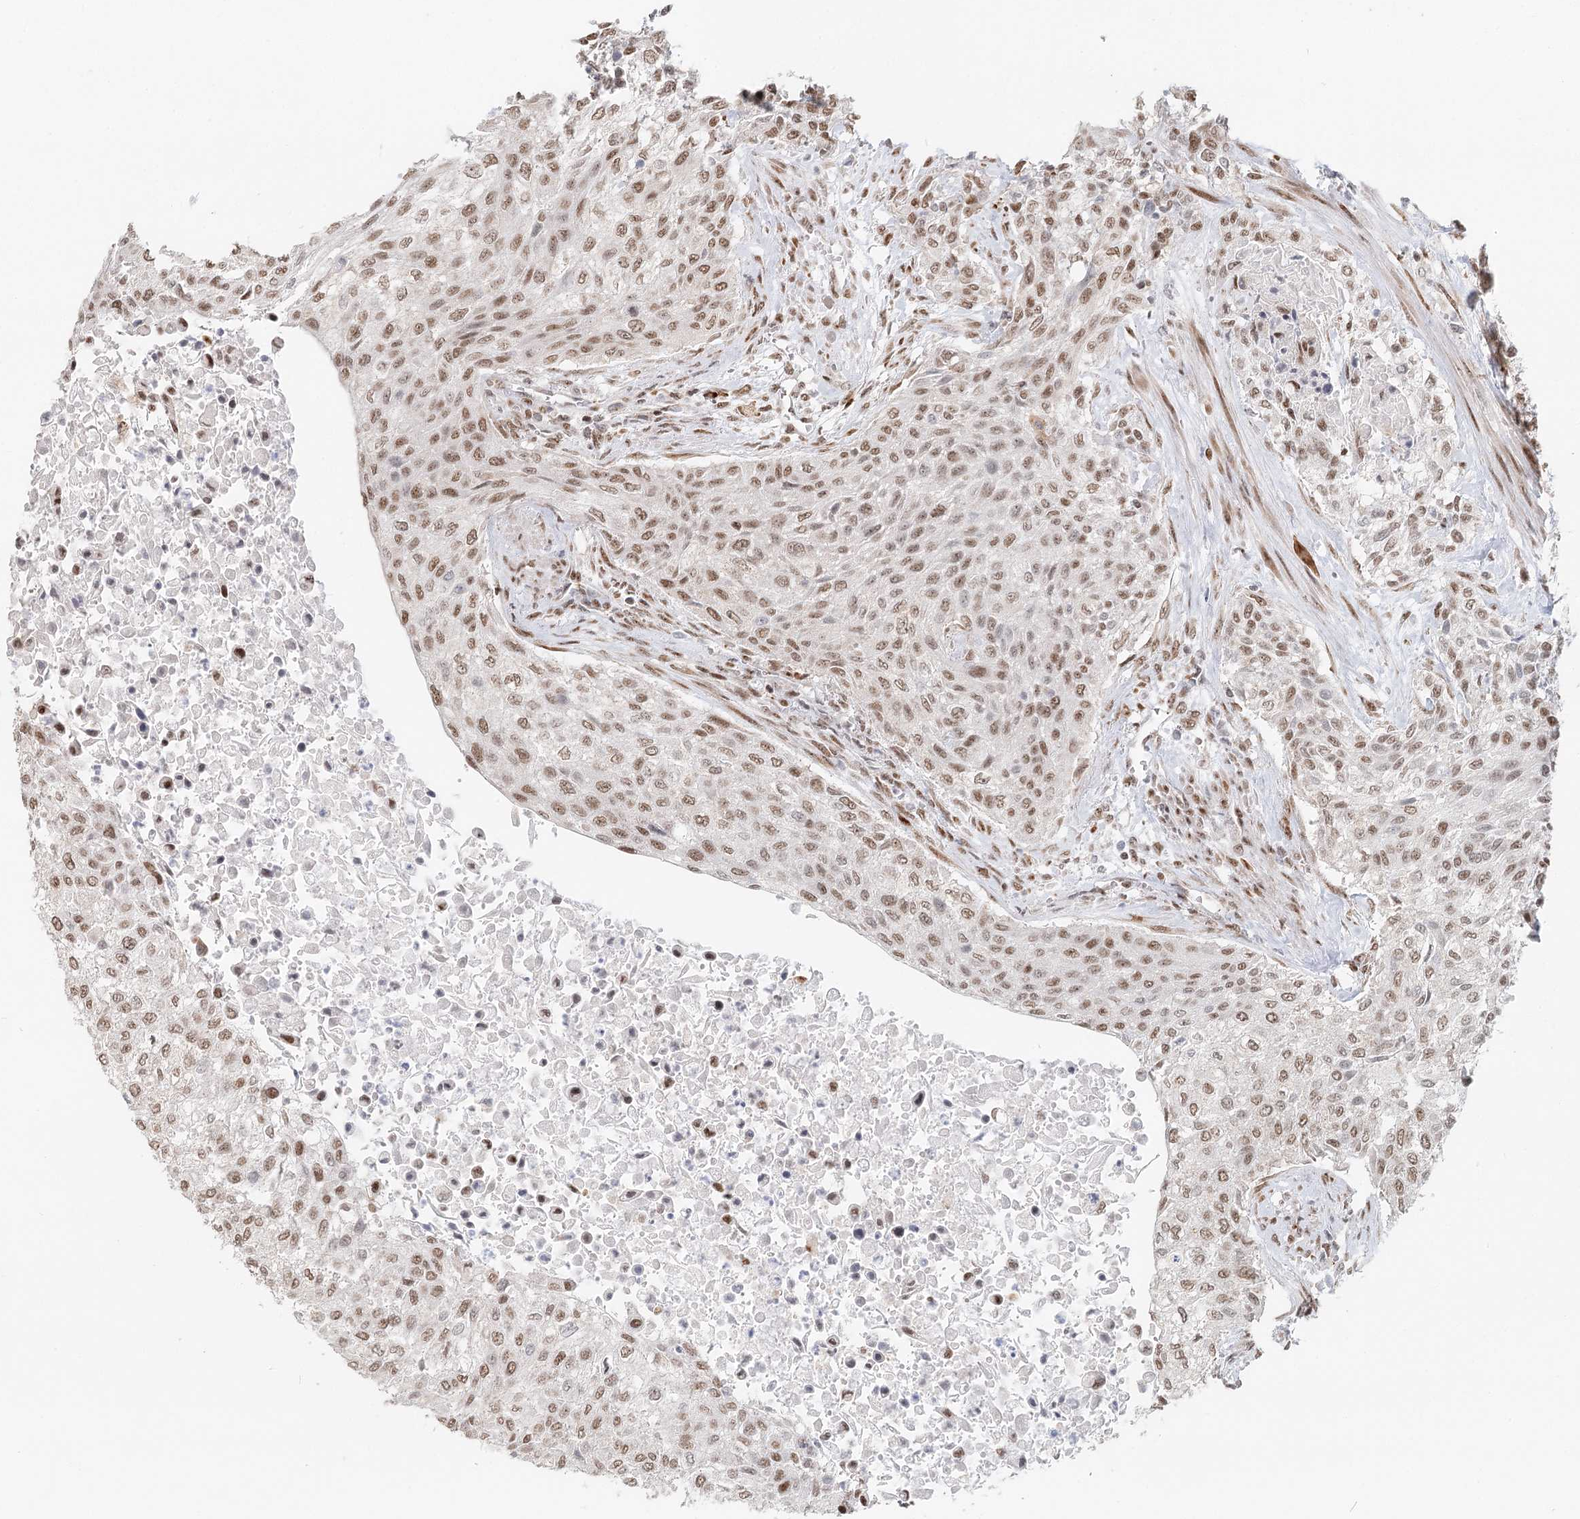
{"staining": {"intensity": "moderate", "quantity": ">75%", "location": "nuclear"}, "tissue": "urothelial cancer", "cell_type": "Tumor cells", "image_type": "cancer", "snomed": [{"axis": "morphology", "description": "Normal tissue, NOS"}, {"axis": "morphology", "description": "Urothelial carcinoma, NOS"}, {"axis": "topography", "description": "Urinary bladder"}, {"axis": "topography", "description": "Peripheral nerve tissue"}], "caption": "This is an image of immunohistochemistry staining of urothelial cancer, which shows moderate staining in the nuclear of tumor cells.", "gene": "BNIP5", "patient": {"sex": "male", "age": 35}}